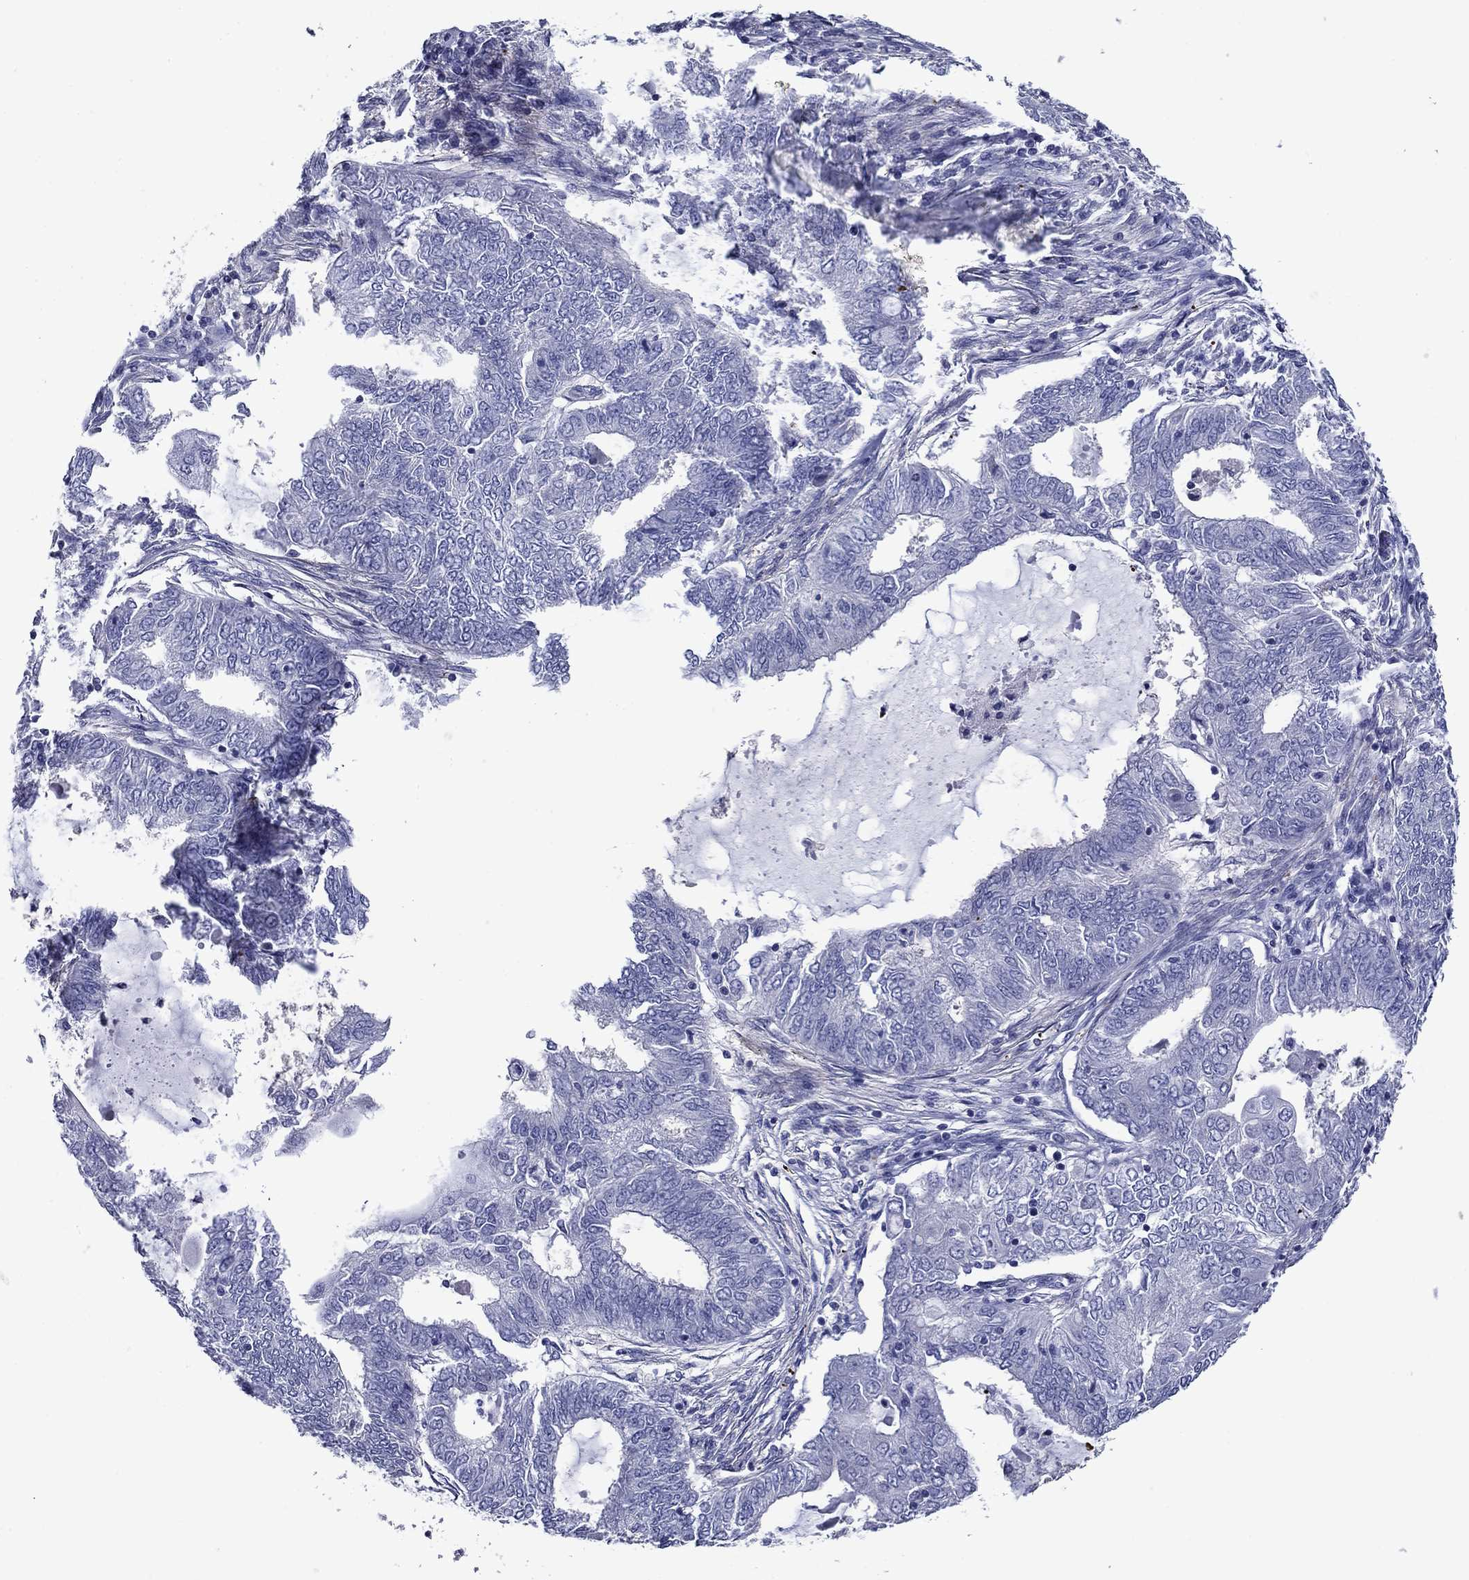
{"staining": {"intensity": "negative", "quantity": "none", "location": "none"}, "tissue": "endometrial cancer", "cell_type": "Tumor cells", "image_type": "cancer", "snomed": [{"axis": "morphology", "description": "Adenocarcinoma, NOS"}, {"axis": "topography", "description": "Endometrium"}], "caption": "This micrograph is of endometrial cancer (adenocarcinoma) stained with immunohistochemistry to label a protein in brown with the nuclei are counter-stained blue. There is no expression in tumor cells. (DAB immunohistochemistry (IHC) visualized using brightfield microscopy, high magnification).", "gene": "CNDP1", "patient": {"sex": "female", "age": 62}}